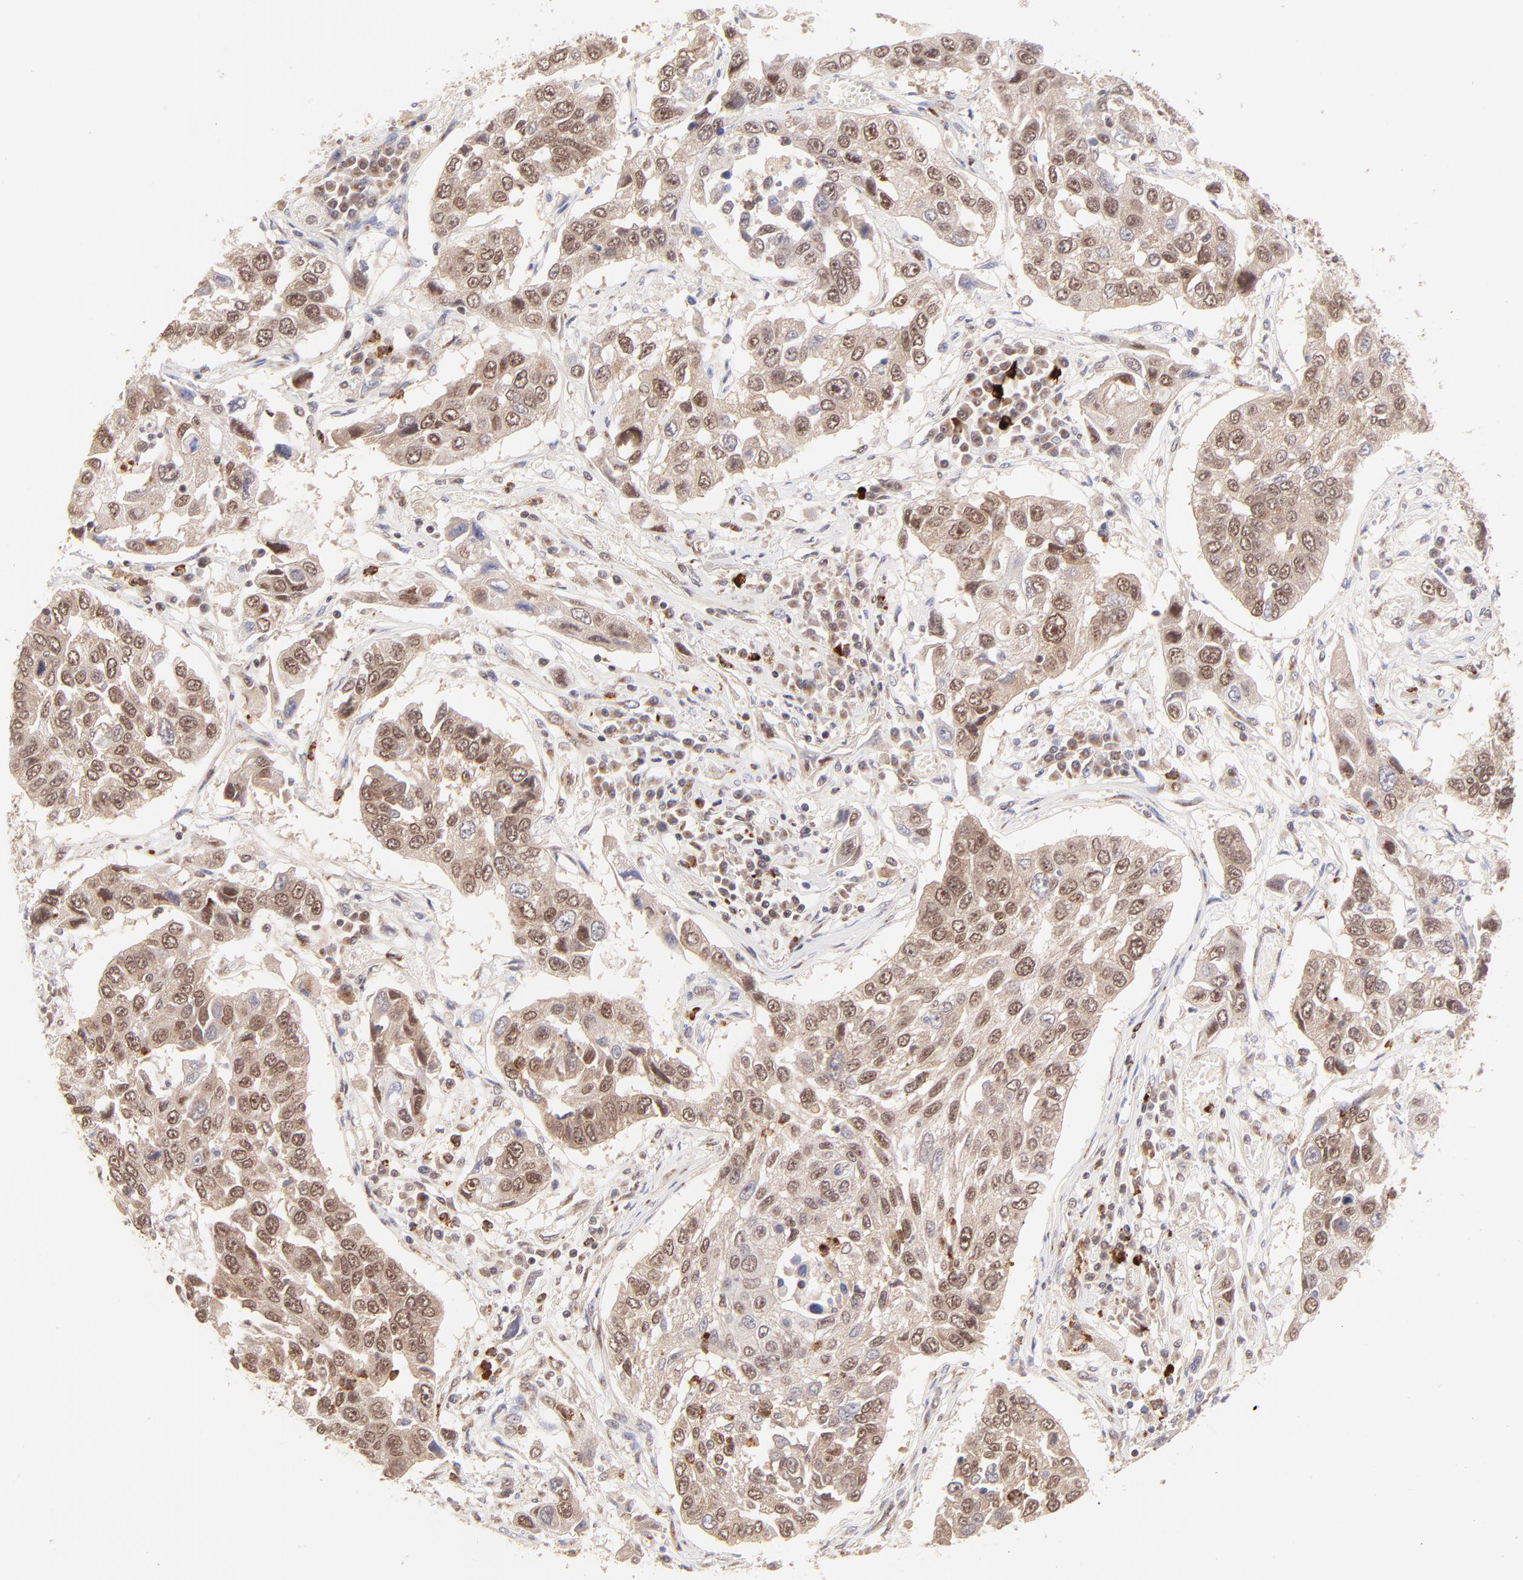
{"staining": {"intensity": "moderate", "quantity": "25%-75%", "location": "cytoplasmic/membranous,nuclear"}, "tissue": "lung cancer", "cell_type": "Tumor cells", "image_type": "cancer", "snomed": [{"axis": "morphology", "description": "Squamous cell carcinoma, NOS"}, {"axis": "topography", "description": "Lung"}], "caption": "This image exhibits IHC staining of human lung cancer, with medium moderate cytoplasmic/membranous and nuclear staining in approximately 25%-75% of tumor cells.", "gene": "MED12", "patient": {"sex": "male", "age": 71}}